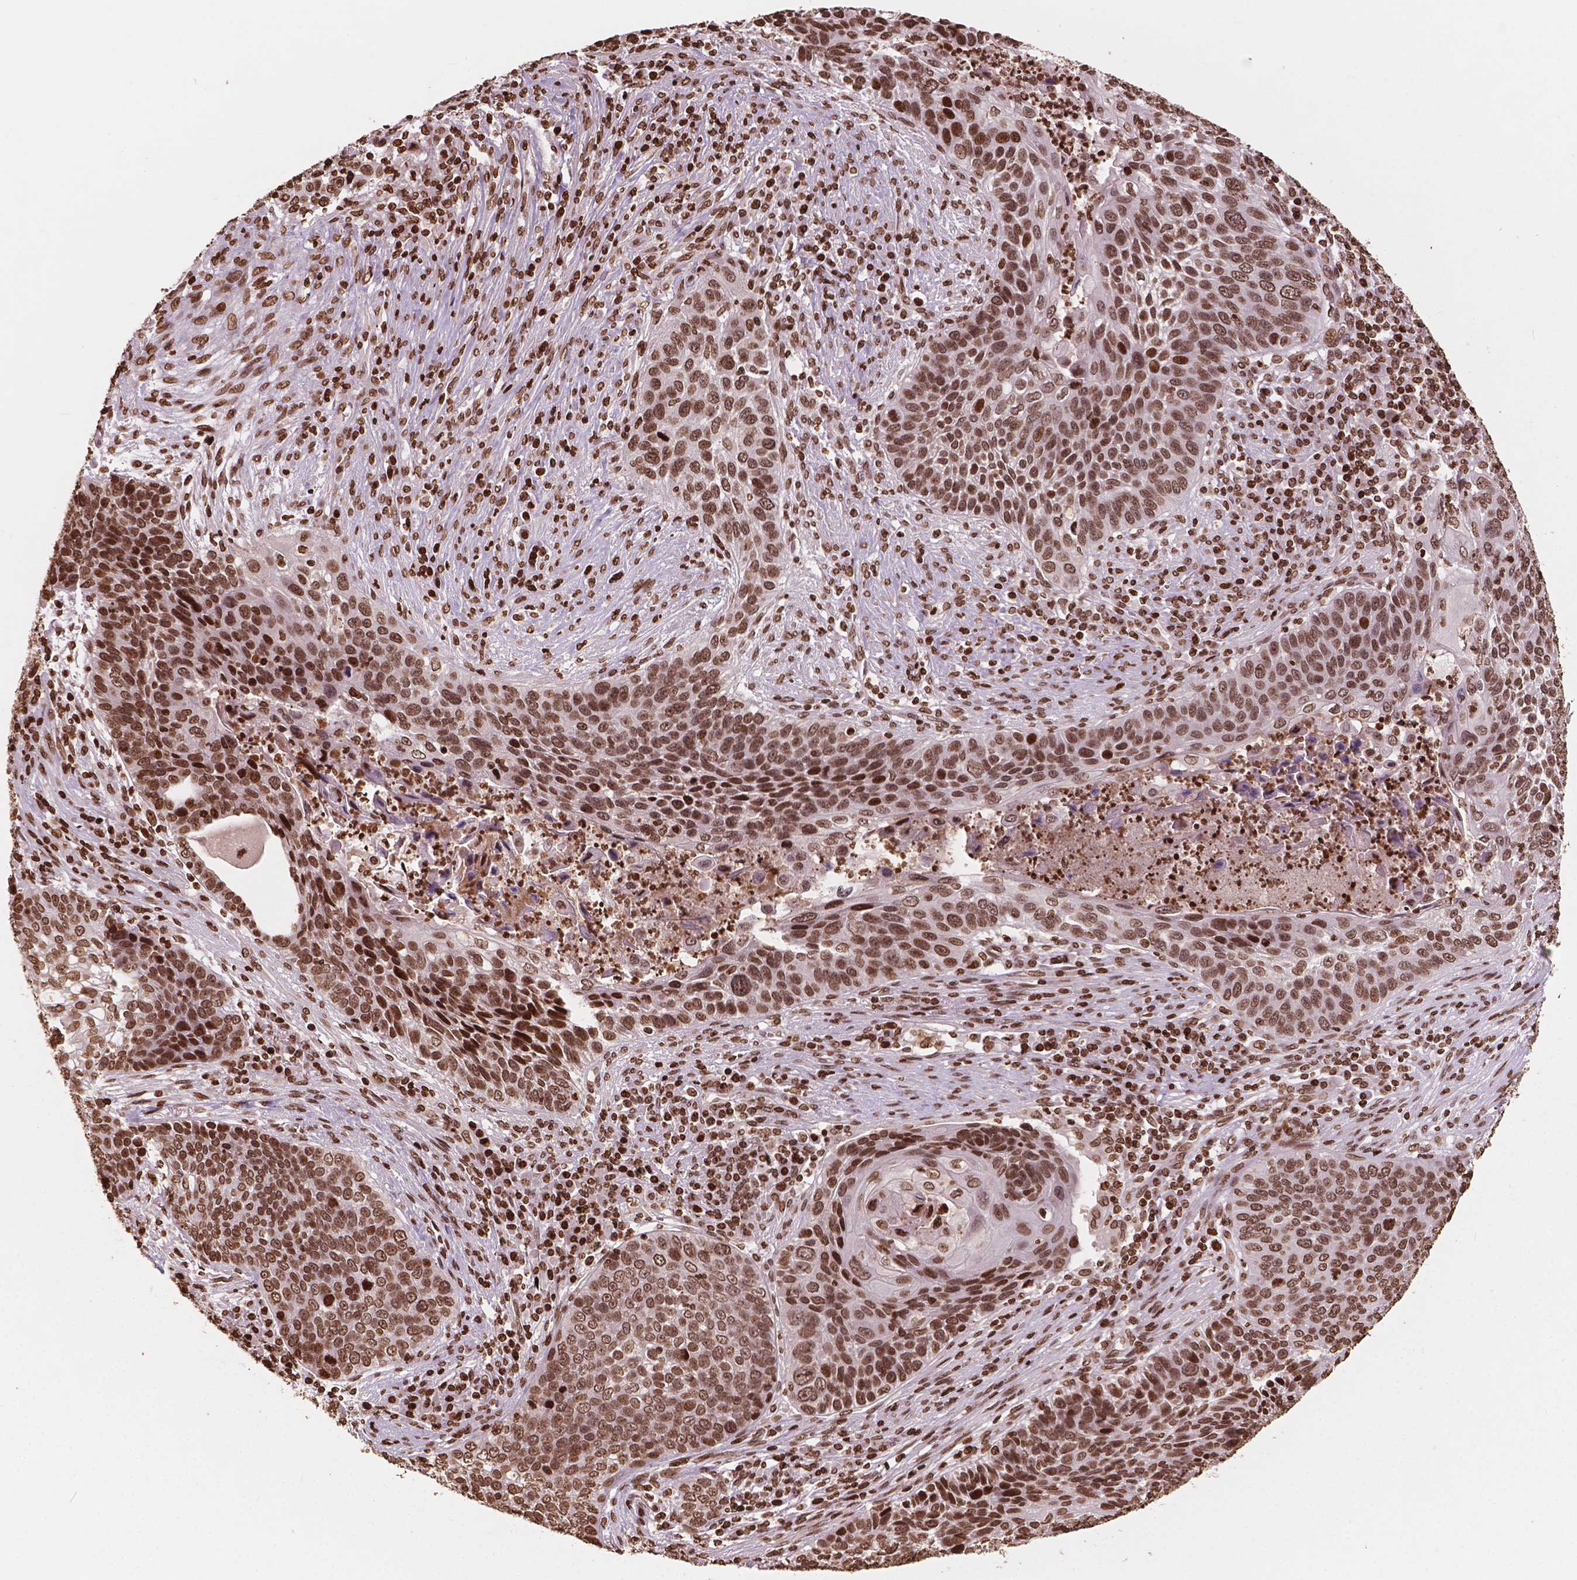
{"staining": {"intensity": "strong", "quantity": ">75%", "location": "nuclear"}, "tissue": "lung cancer", "cell_type": "Tumor cells", "image_type": "cancer", "snomed": [{"axis": "morphology", "description": "Squamous cell carcinoma, NOS"}, {"axis": "morphology", "description": "Squamous cell carcinoma, metastatic, NOS"}, {"axis": "topography", "description": "Lung"}, {"axis": "topography", "description": "Pleura, NOS"}], "caption": "Immunohistochemistry (IHC) staining of squamous cell carcinoma (lung), which displays high levels of strong nuclear staining in about >75% of tumor cells indicating strong nuclear protein positivity. The staining was performed using DAB (3,3'-diaminobenzidine) (brown) for protein detection and nuclei were counterstained in hematoxylin (blue).", "gene": "H3C7", "patient": {"sex": "male", "age": 72}}